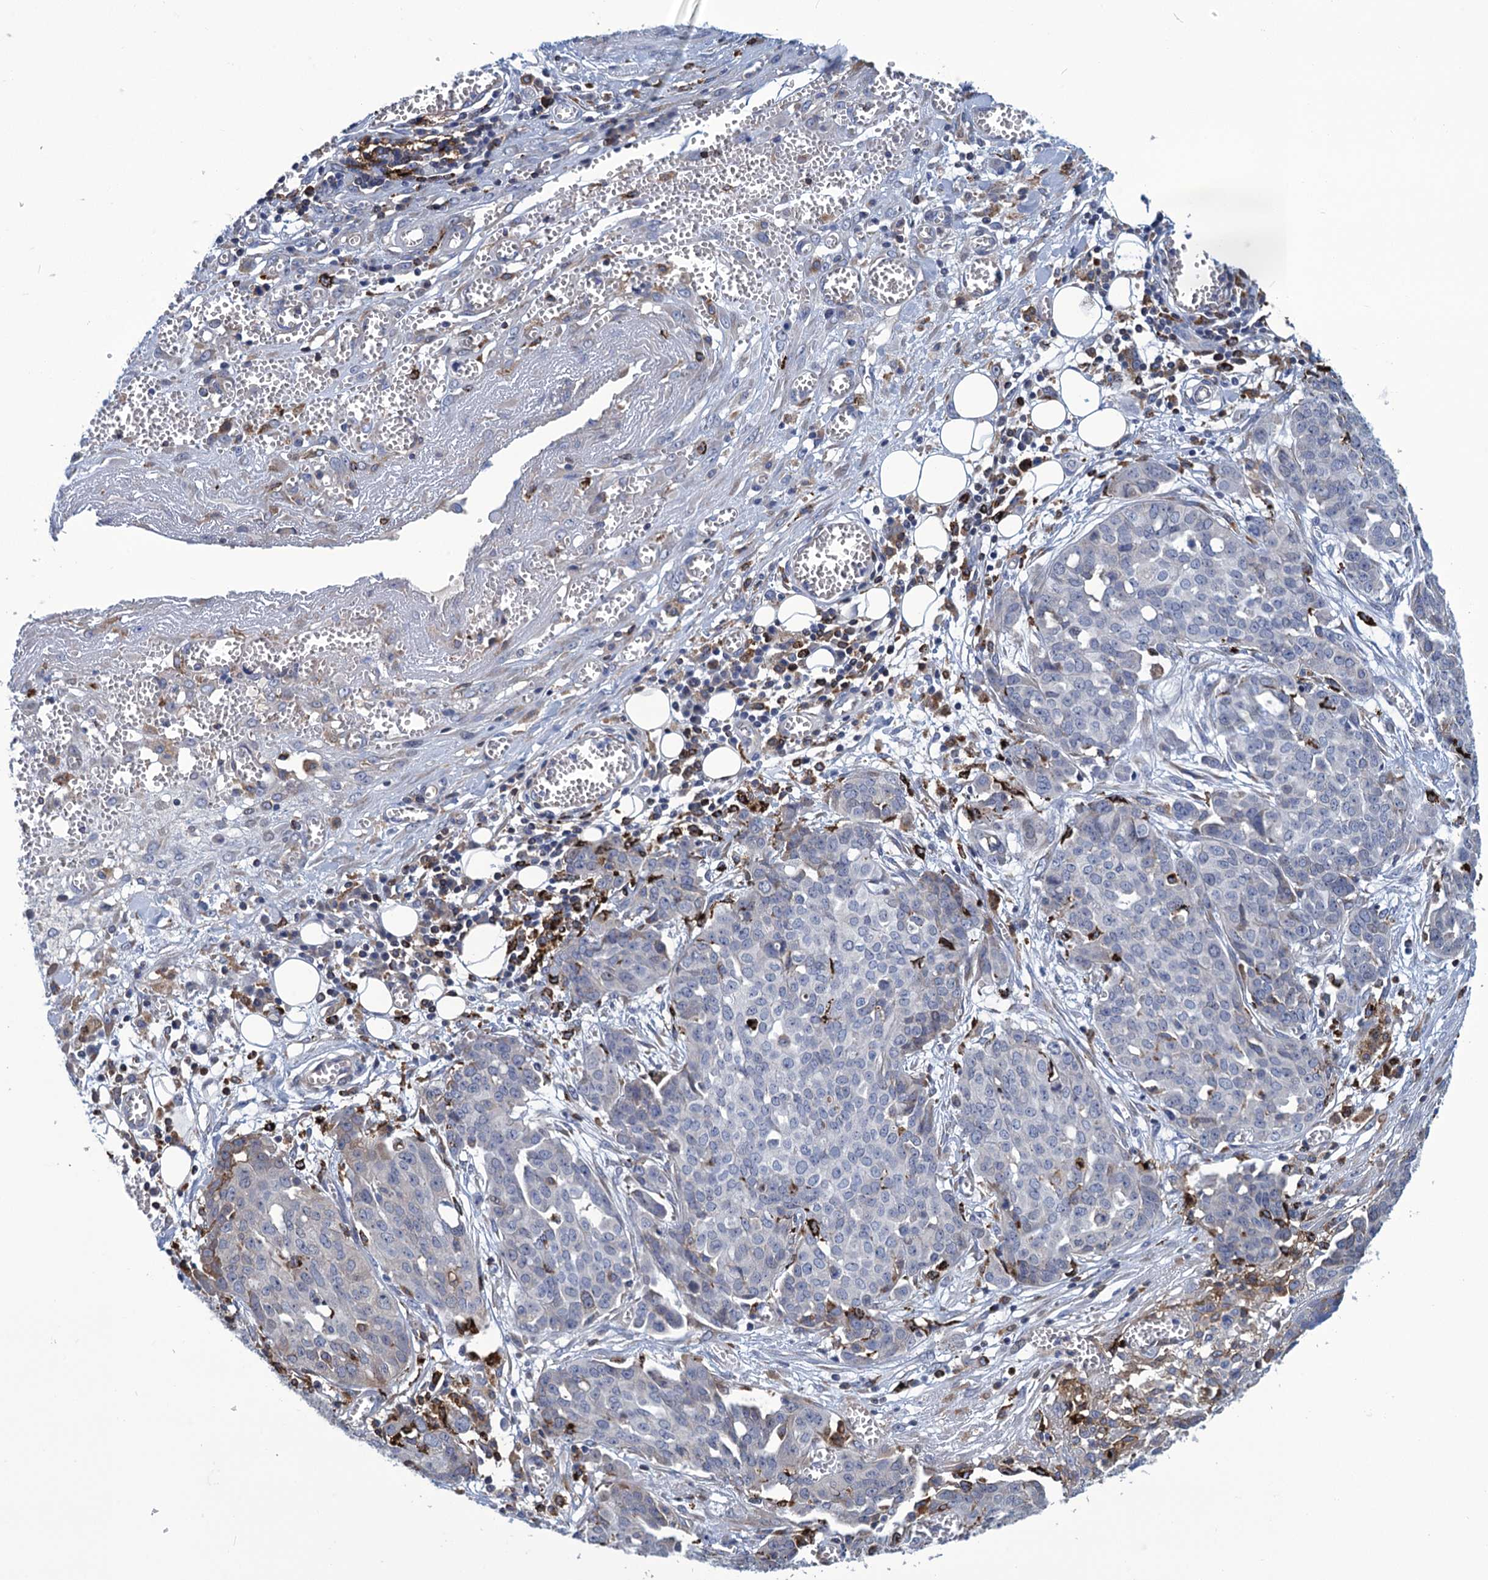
{"staining": {"intensity": "negative", "quantity": "none", "location": "none"}, "tissue": "ovarian cancer", "cell_type": "Tumor cells", "image_type": "cancer", "snomed": [{"axis": "morphology", "description": "Cystadenocarcinoma, serous, NOS"}, {"axis": "topography", "description": "Soft tissue"}, {"axis": "topography", "description": "Ovary"}], "caption": "The photomicrograph demonstrates no staining of tumor cells in ovarian cancer (serous cystadenocarcinoma).", "gene": "DNHD1", "patient": {"sex": "female", "age": 57}}